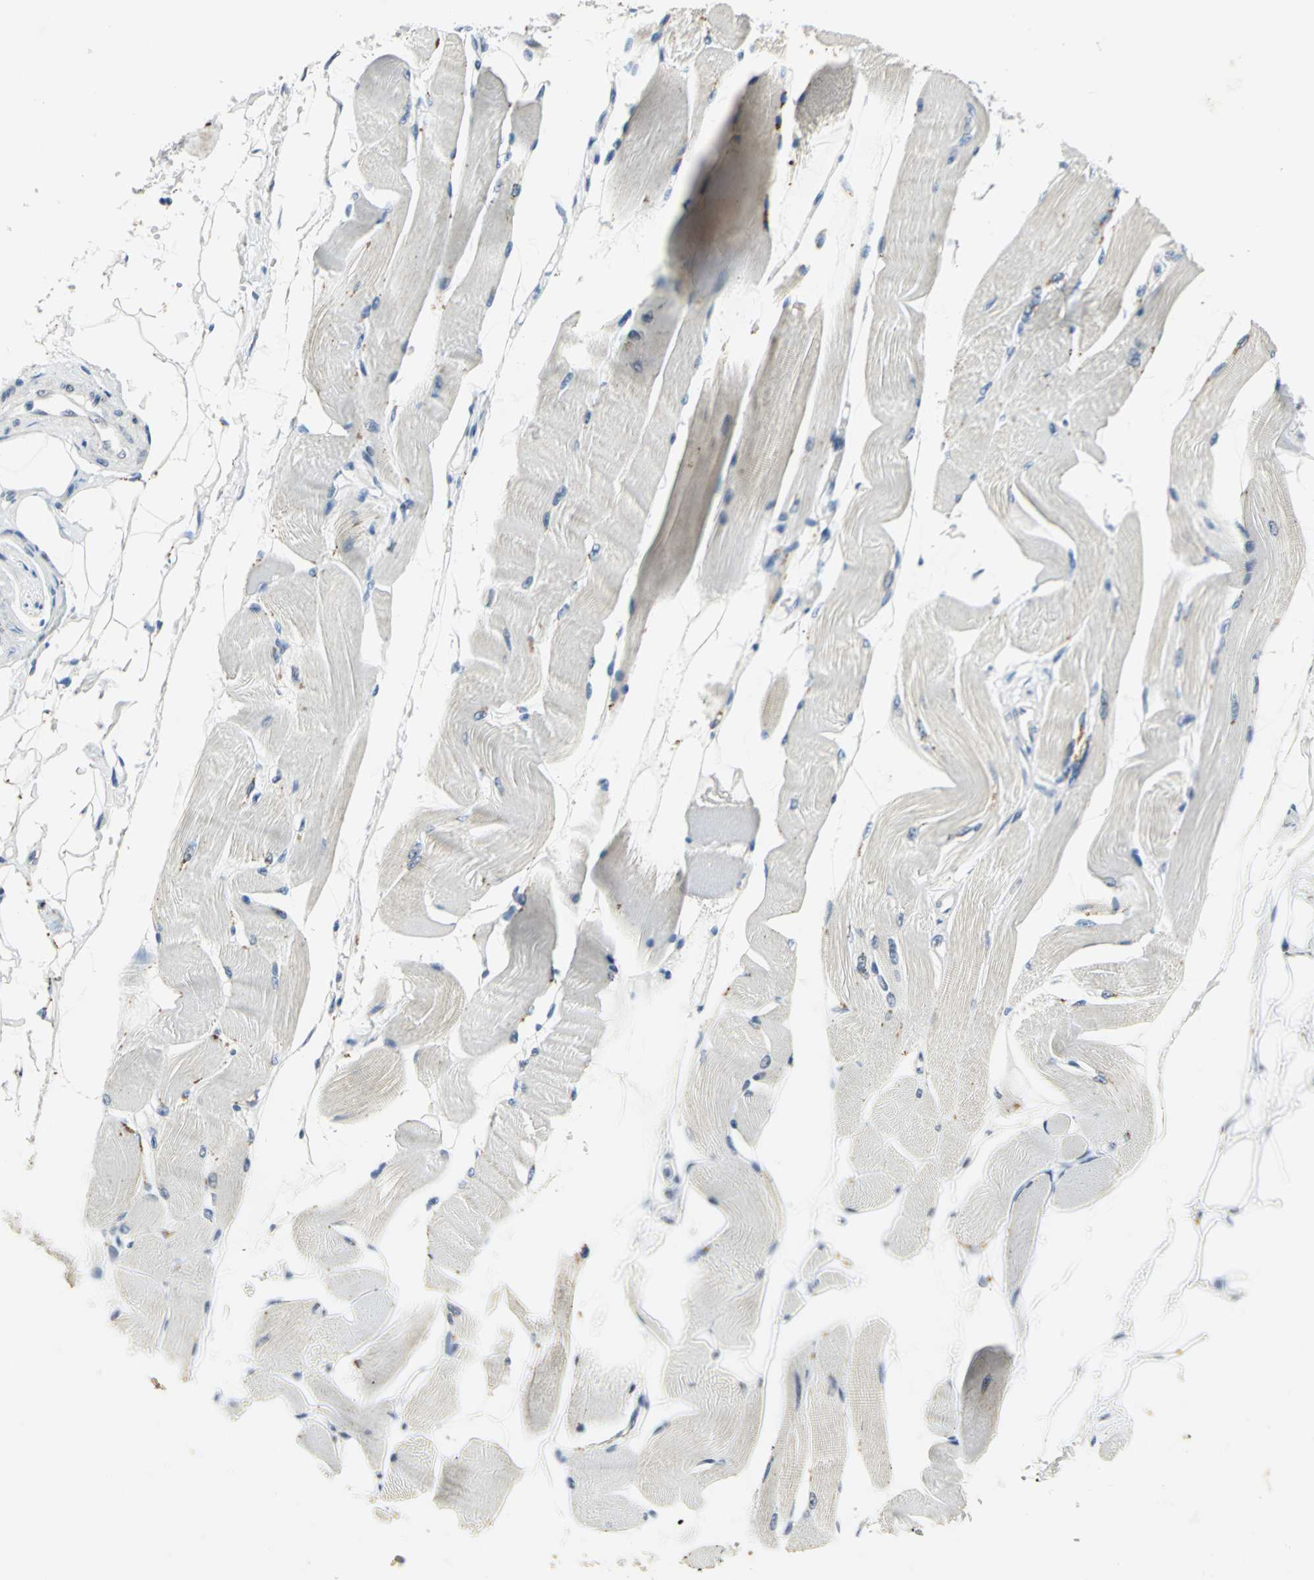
{"staining": {"intensity": "strong", "quantity": "<25%", "location": "cytoplasmic/membranous"}, "tissue": "skeletal muscle", "cell_type": "Myocytes", "image_type": "normal", "snomed": [{"axis": "morphology", "description": "Normal tissue, NOS"}, {"axis": "topography", "description": "Skeletal muscle"}, {"axis": "topography", "description": "Peripheral nerve tissue"}], "caption": "Immunohistochemical staining of unremarkable human skeletal muscle displays <25% levels of strong cytoplasmic/membranous protein expression in about <25% of myocytes. (DAB (3,3'-diaminobenzidine) = brown stain, brightfield microscopy at high magnification).", "gene": "RAD17", "patient": {"sex": "female", "age": 84}}